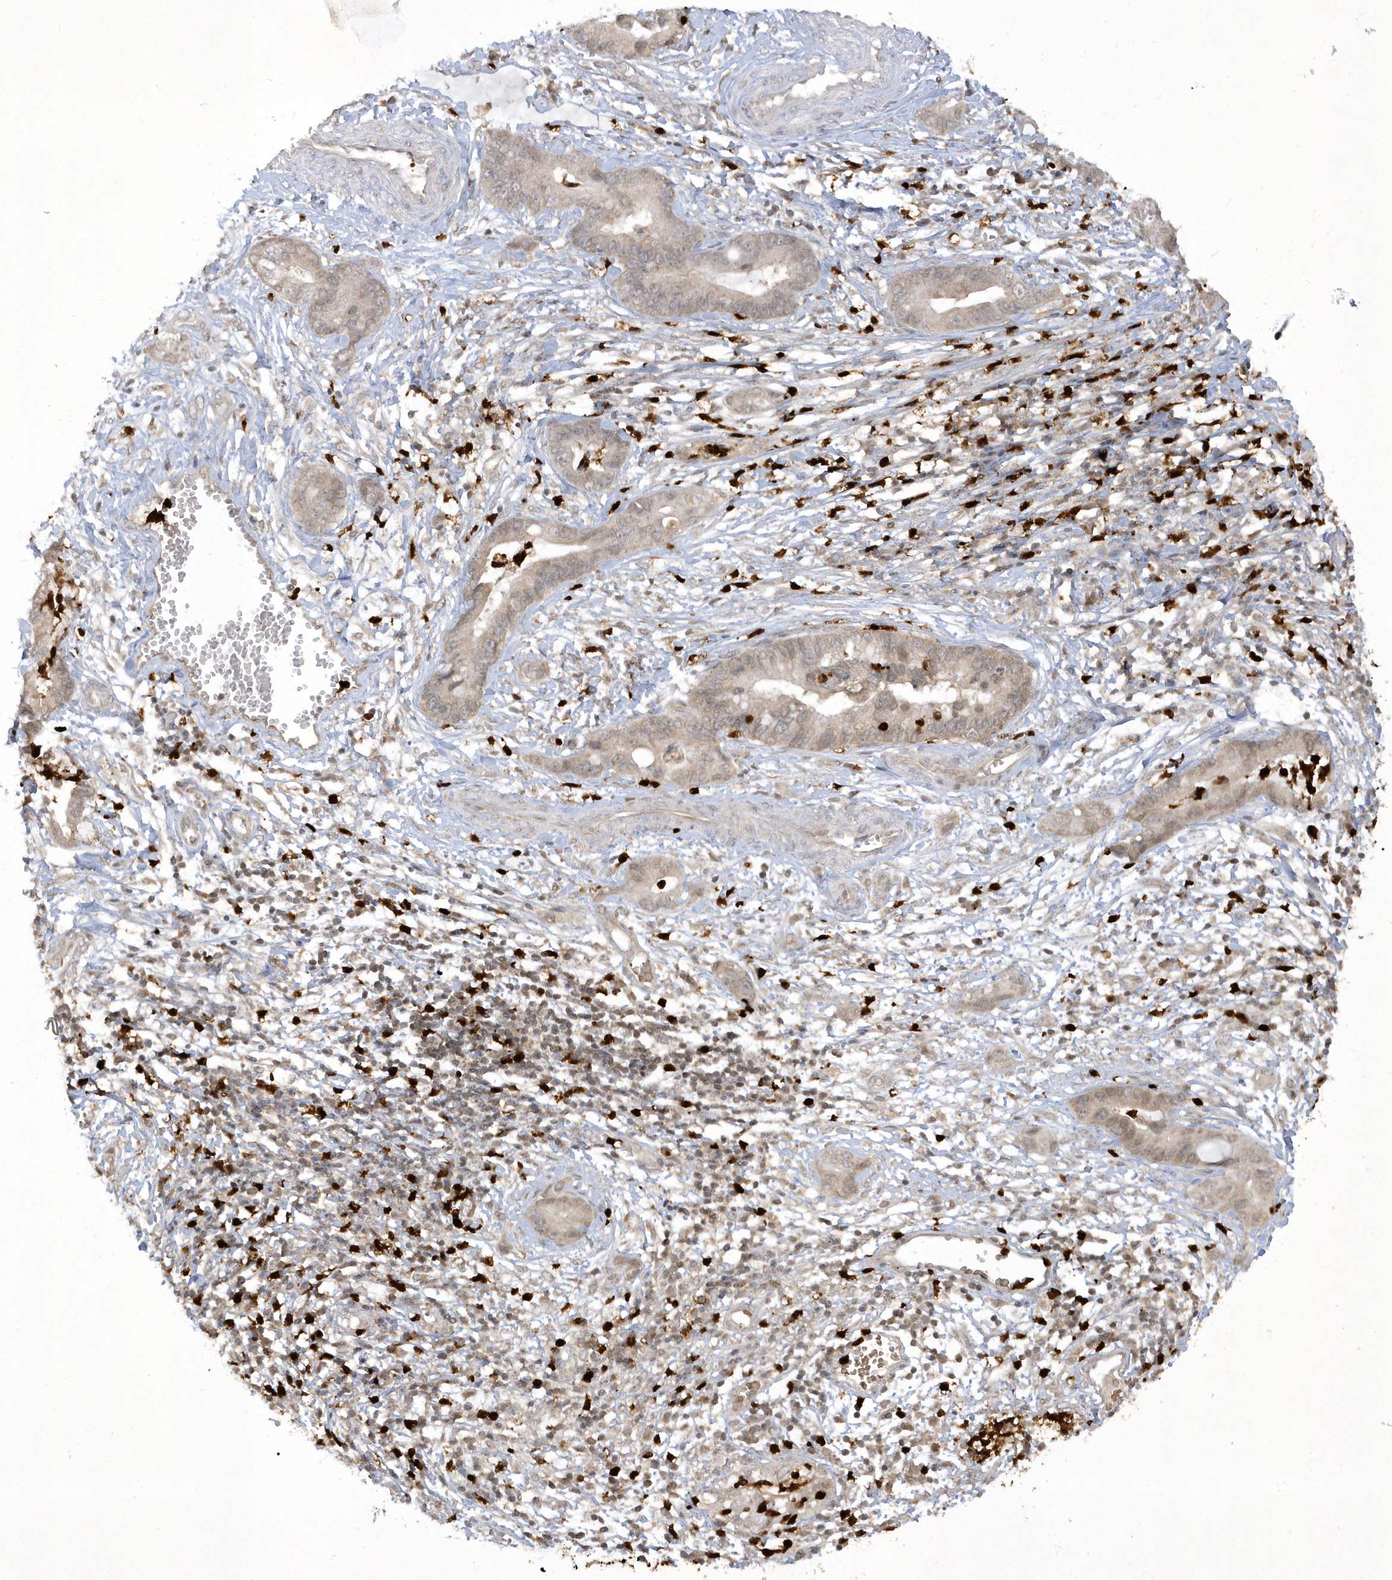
{"staining": {"intensity": "weak", "quantity": "25%-75%", "location": "cytoplasmic/membranous,nuclear"}, "tissue": "cervical cancer", "cell_type": "Tumor cells", "image_type": "cancer", "snomed": [{"axis": "morphology", "description": "Adenocarcinoma, NOS"}, {"axis": "topography", "description": "Cervix"}], "caption": "Protein staining of cervical adenocarcinoma tissue exhibits weak cytoplasmic/membranous and nuclear expression in approximately 25%-75% of tumor cells. (DAB IHC with brightfield microscopy, high magnification).", "gene": "ZNF213", "patient": {"sex": "female", "age": 44}}